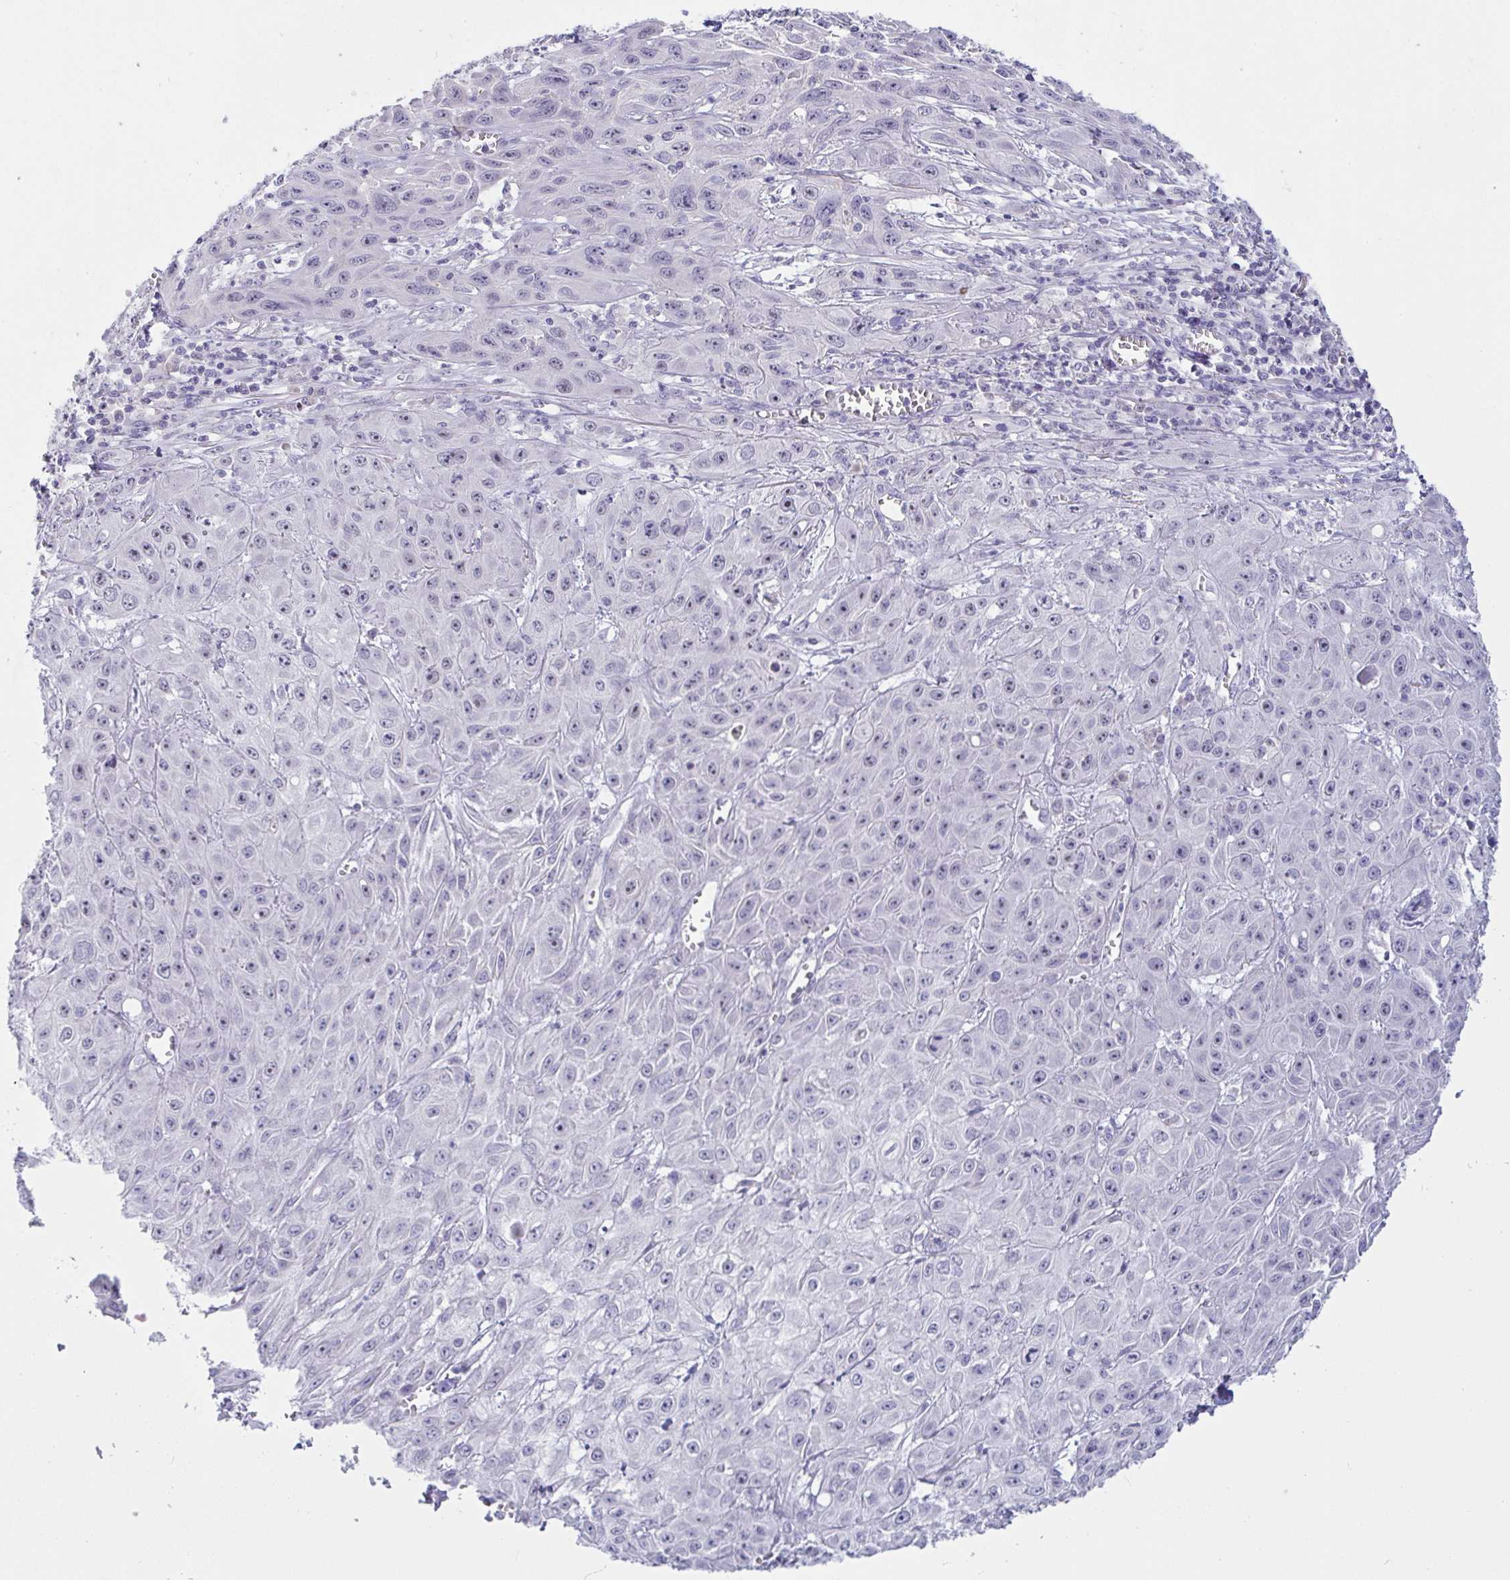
{"staining": {"intensity": "negative", "quantity": "none", "location": "none"}, "tissue": "skin cancer", "cell_type": "Tumor cells", "image_type": "cancer", "snomed": [{"axis": "morphology", "description": "Squamous cell carcinoma, NOS"}, {"axis": "topography", "description": "Skin"}, {"axis": "topography", "description": "Vulva"}], "caption": "This is an immunohistochemistry histopathology image of skin squamous cell carcinoma. There is no expression in tumor cells.", "gene": "MYC", "patient": {"sex": "female", "age": 71}}